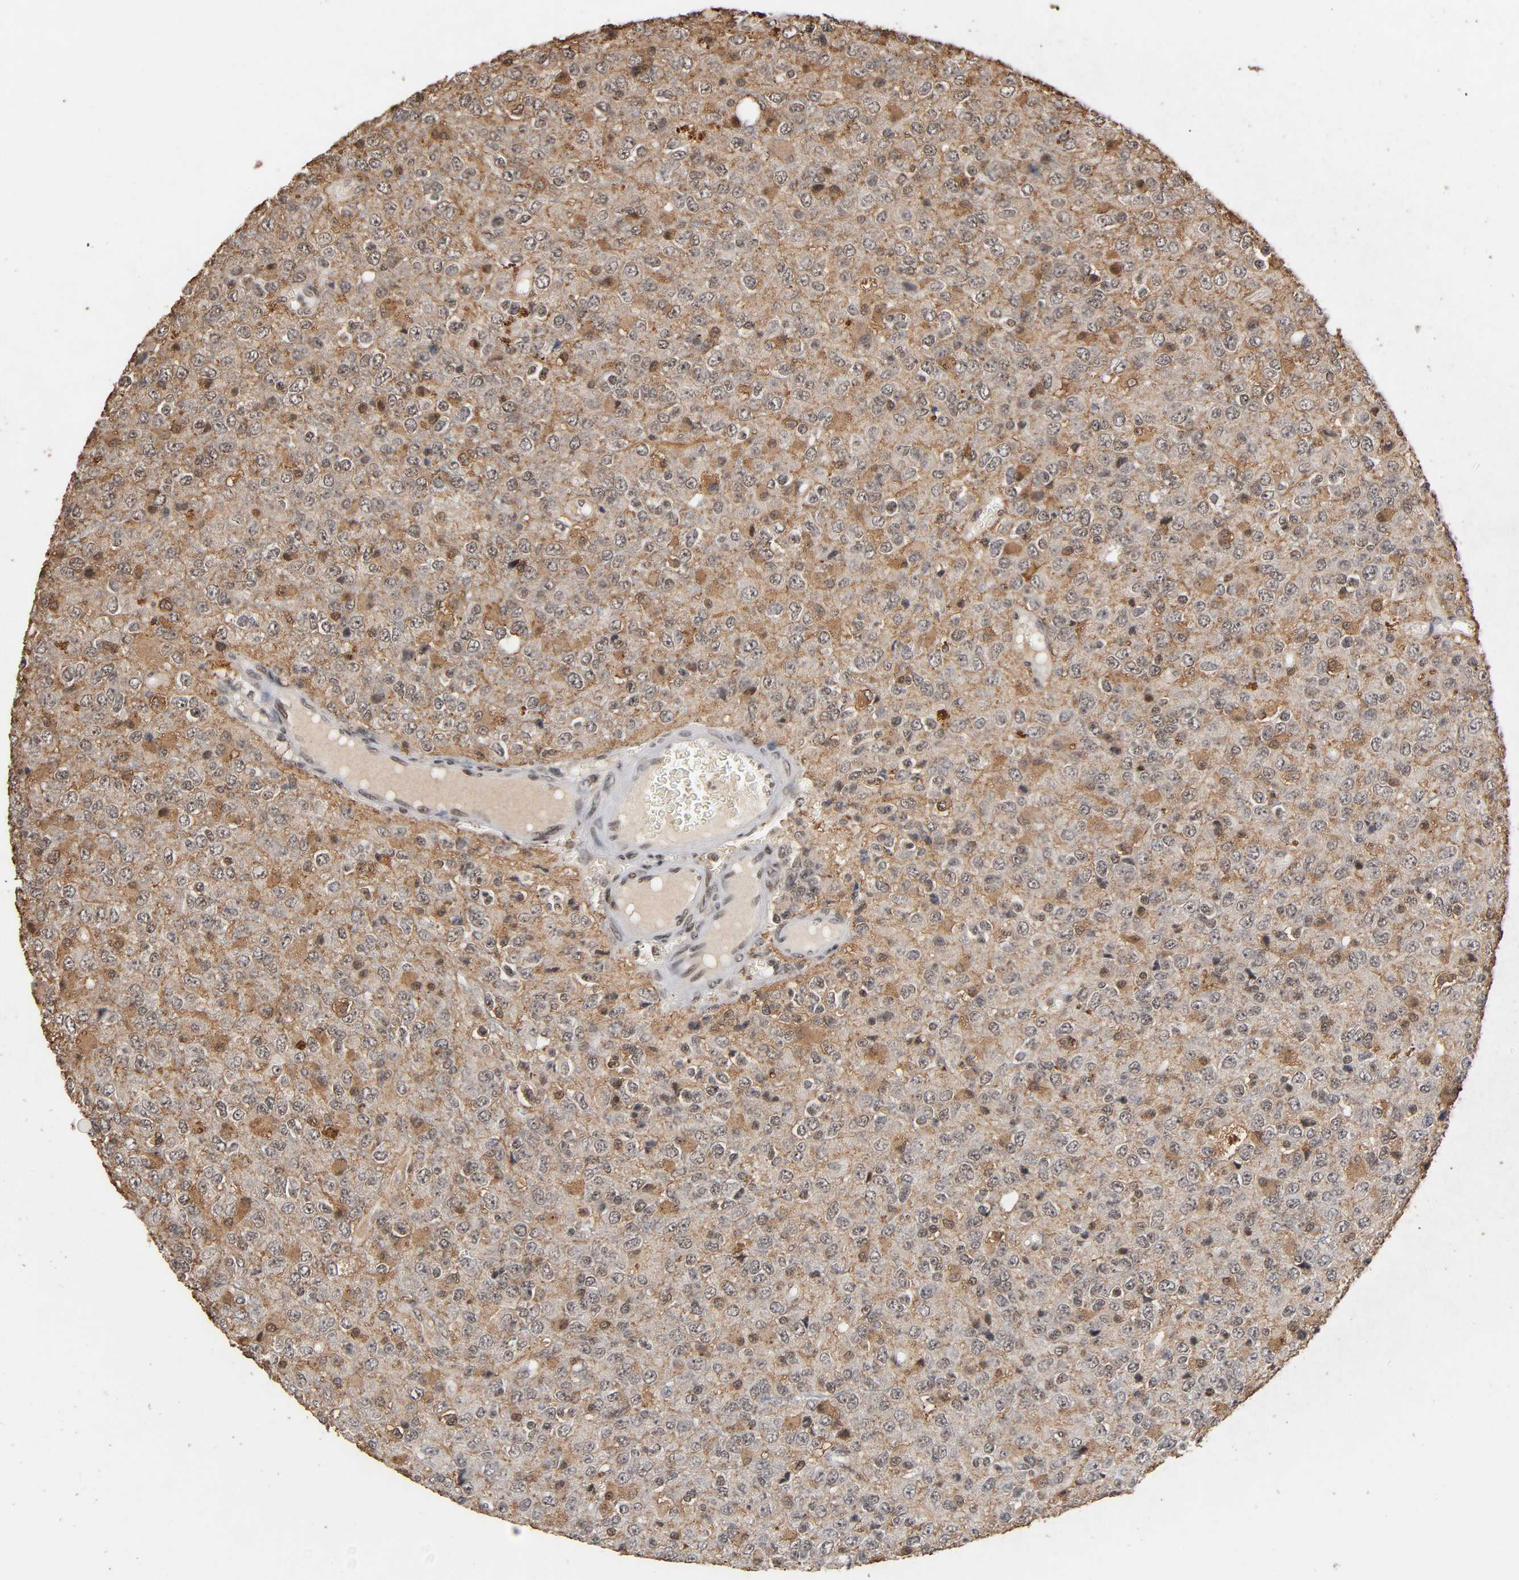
{"staining": {"intensity": "moderate", "quantity": ">75%", "location": "cytoplasmic/membranous,nuclear"}, "tissue": "glioma", "cell_type": "Tumor cells", "image_type": "cancer", "snomed": [{"axis": "morphology", "description": "Glioma, malignant, High grade"}, {"axis": "topography", "description": "pancreas cauda"}], "caption": "Human glioma stained with a protein marker displays moderate staining in tumor cells.", "gene": "ZNF384", "patient": {"sex": "male", "age": 60}}